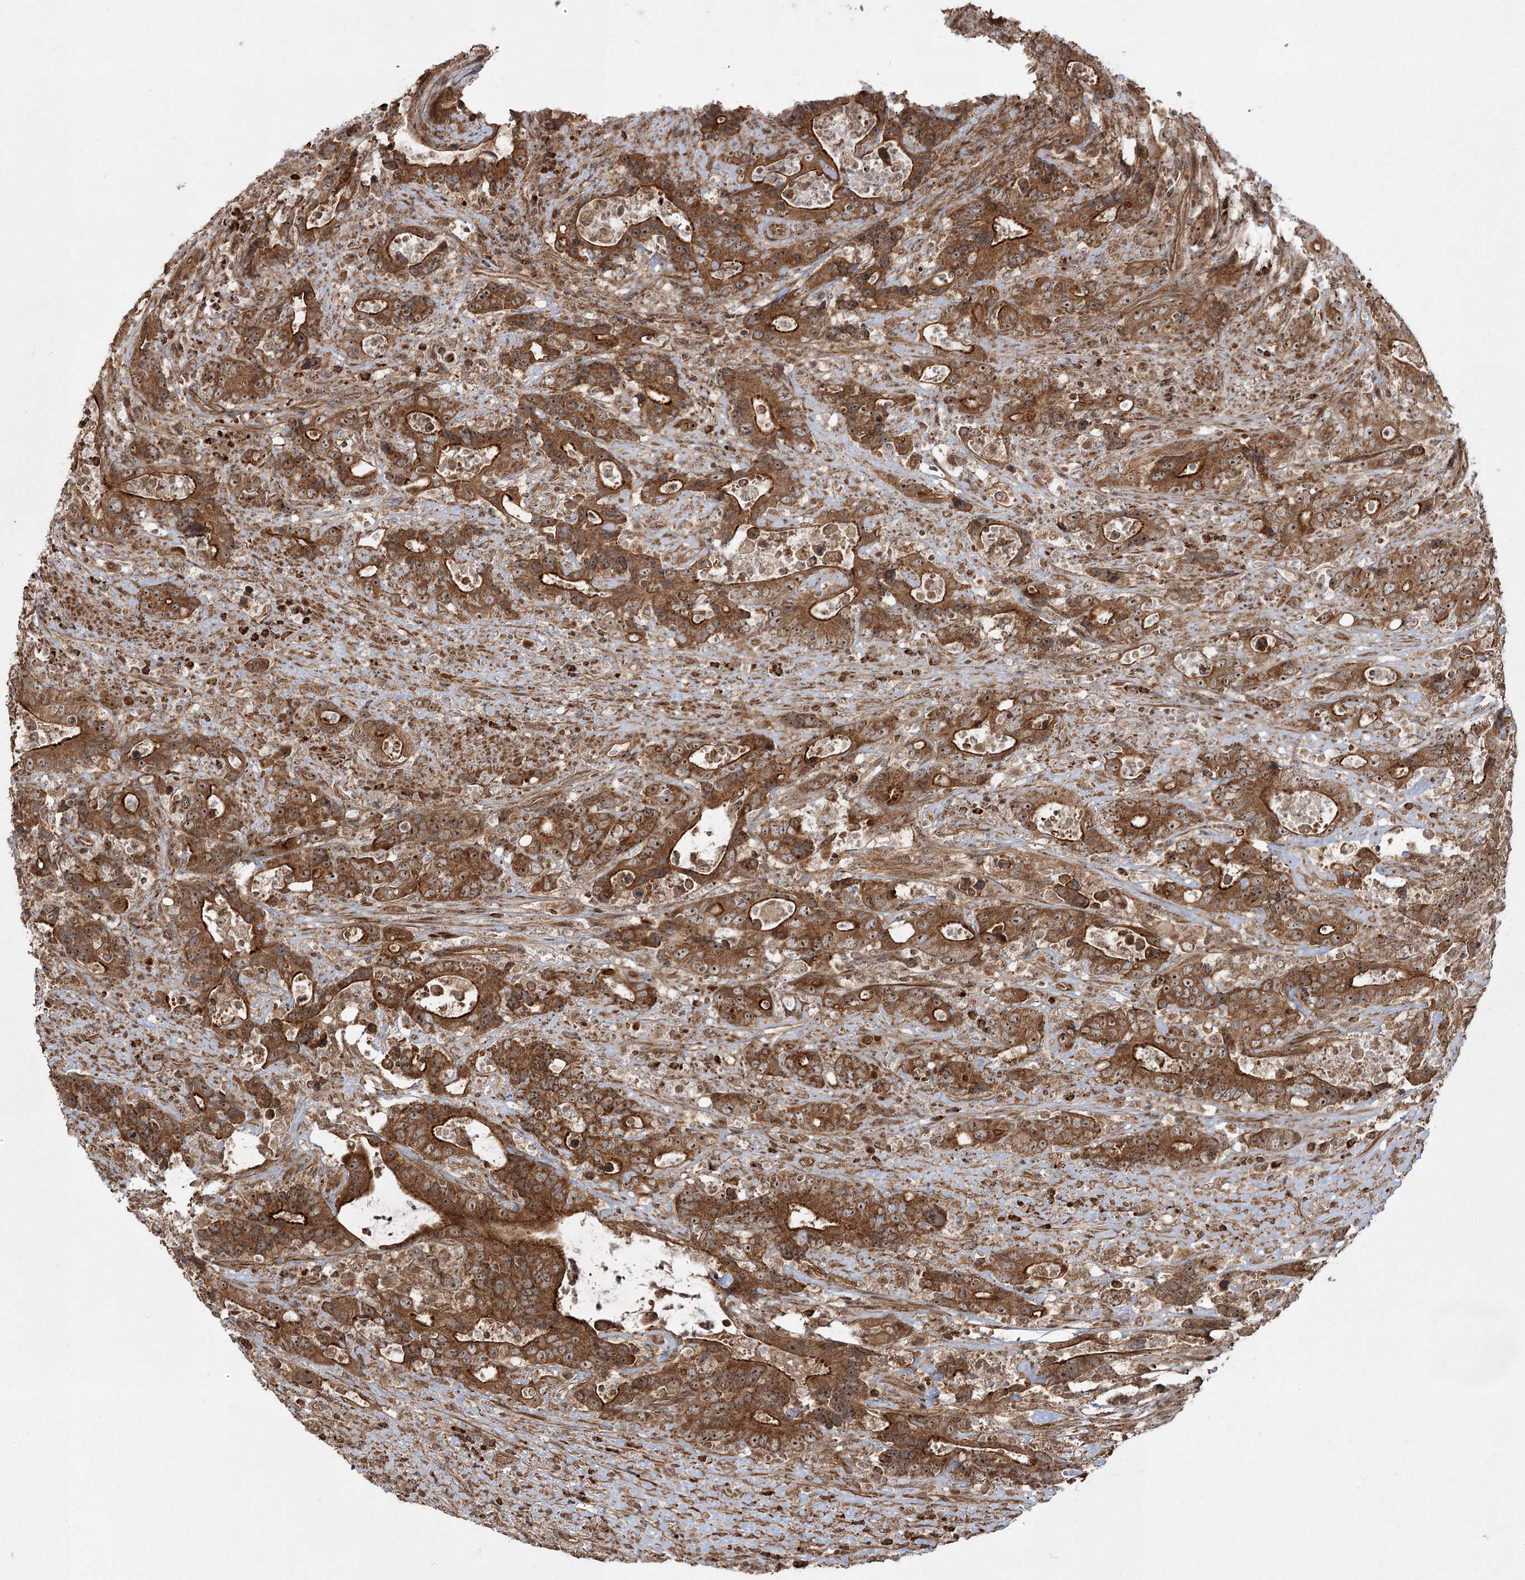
{"staining": {"intensity": "strong", "quantity": ">75%", "location": "cytoplasmic/membranous,nuclear"}, "tissue": "colorectal cancer", "cell_type": "Tumor cells", "image_type": "cancer", "snomed": [{"axis": "morphology", "description": "Adenocarcinoma, NOS"}, {"axis": "topography", "description": "Colon"}], "caption": "There is high levels of strong cytoplasmic/membranous and nuclear staining in tumor cells of colorectal cancer, as demonstrated by immunohistochemical staining (brown color).", "gene": "CPLANE1", "patient": {"sex": "female", "age": 75}}